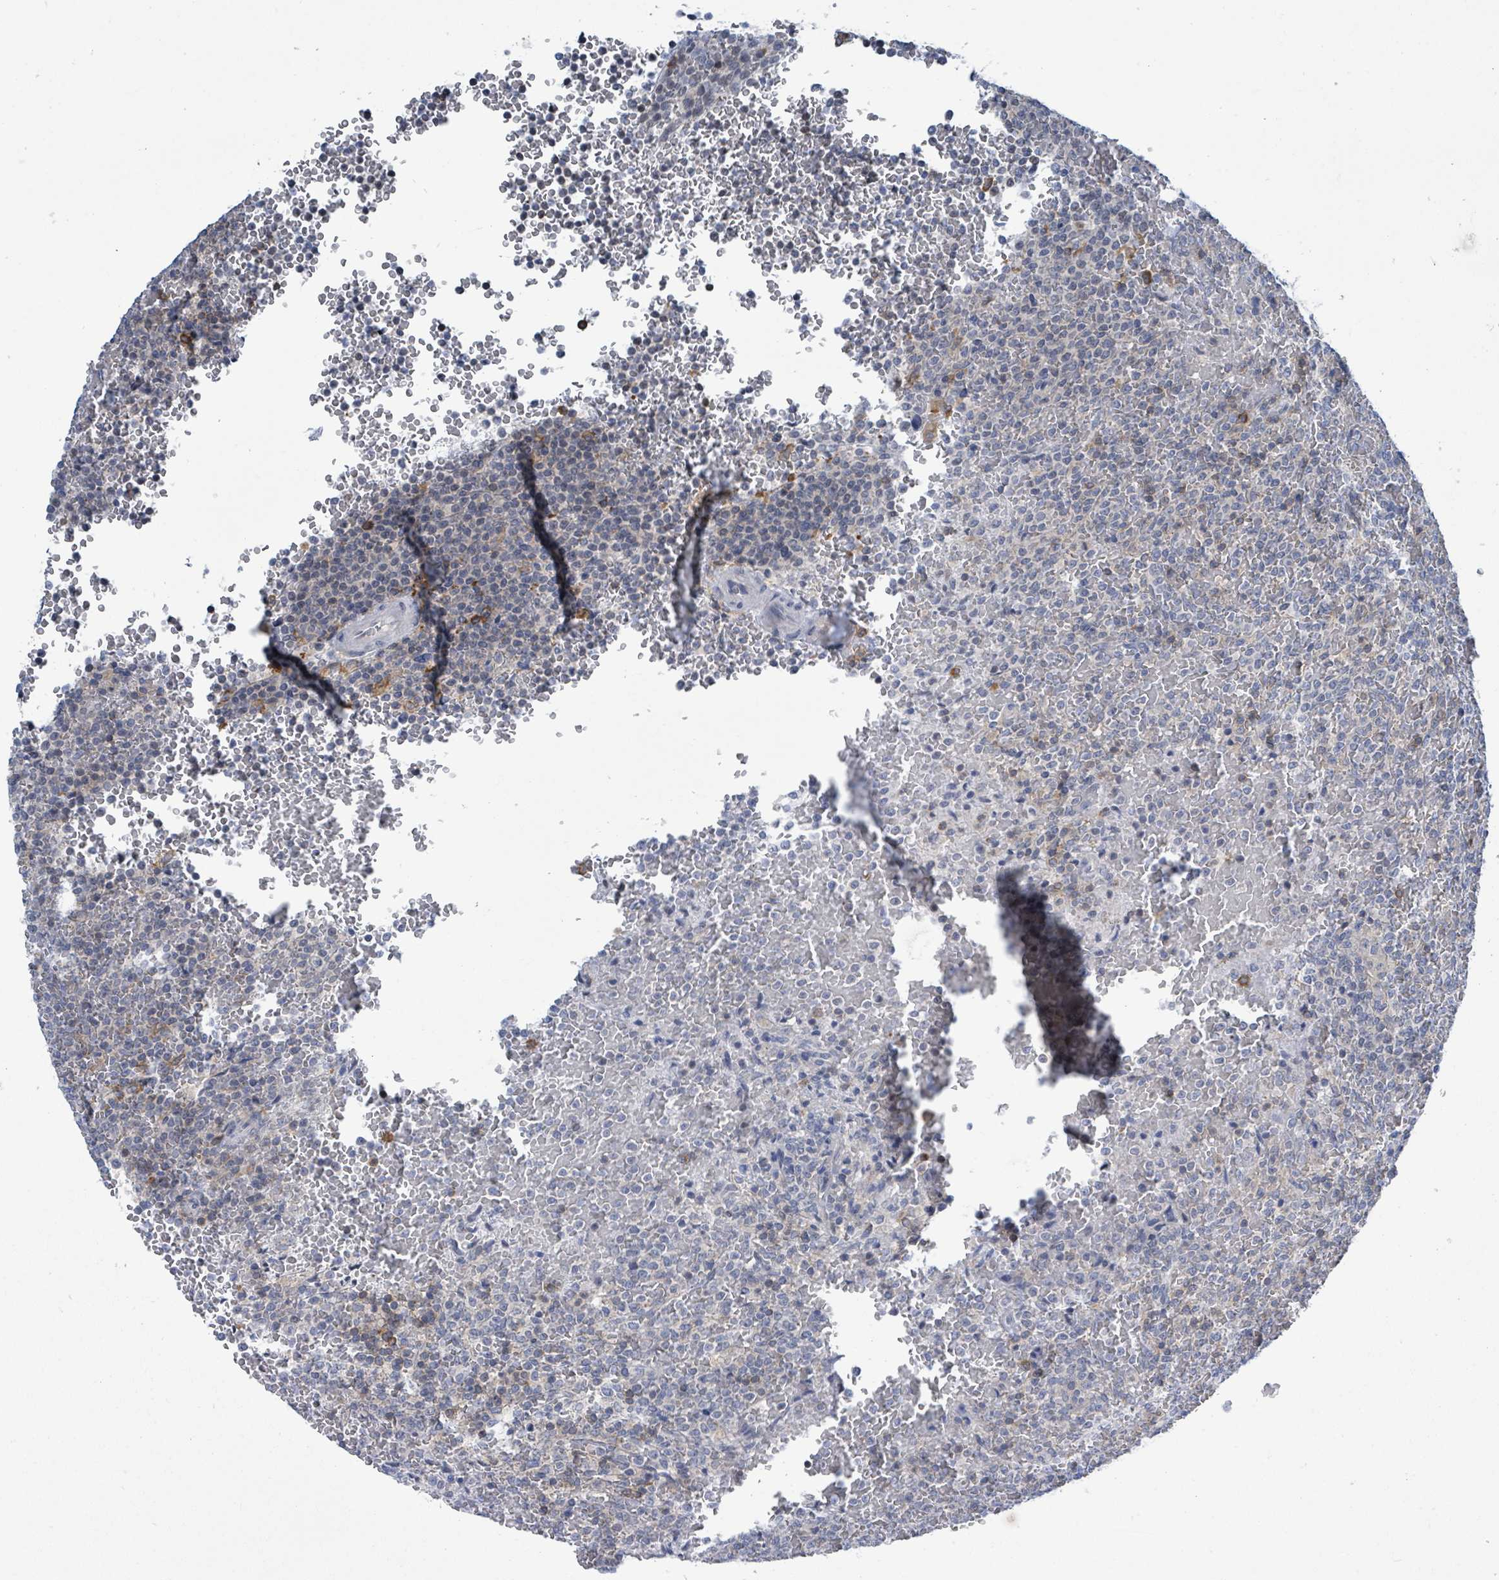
{"staining": {"intensity": "negative", "quantity": "none", "location": "none"}, "tissue": "lymphoma", "cell_type": "Tumor cells", "image_type": "cancer", "snomed": [{"axis": "morphology", "description": "Malignant lymphoma, non-Hodgkin's type, Low grade"}, {"axis": "topography", "description": "Spleen"}], "caption": "This is a histopathology image of immunohistochemistry staining of low-grade malignant lymphoma, non-Hodgkin's type, which shows no staining in tumor cells.", "gene": "DGKZ", "patient": {"sex": "male", "age": 60}}